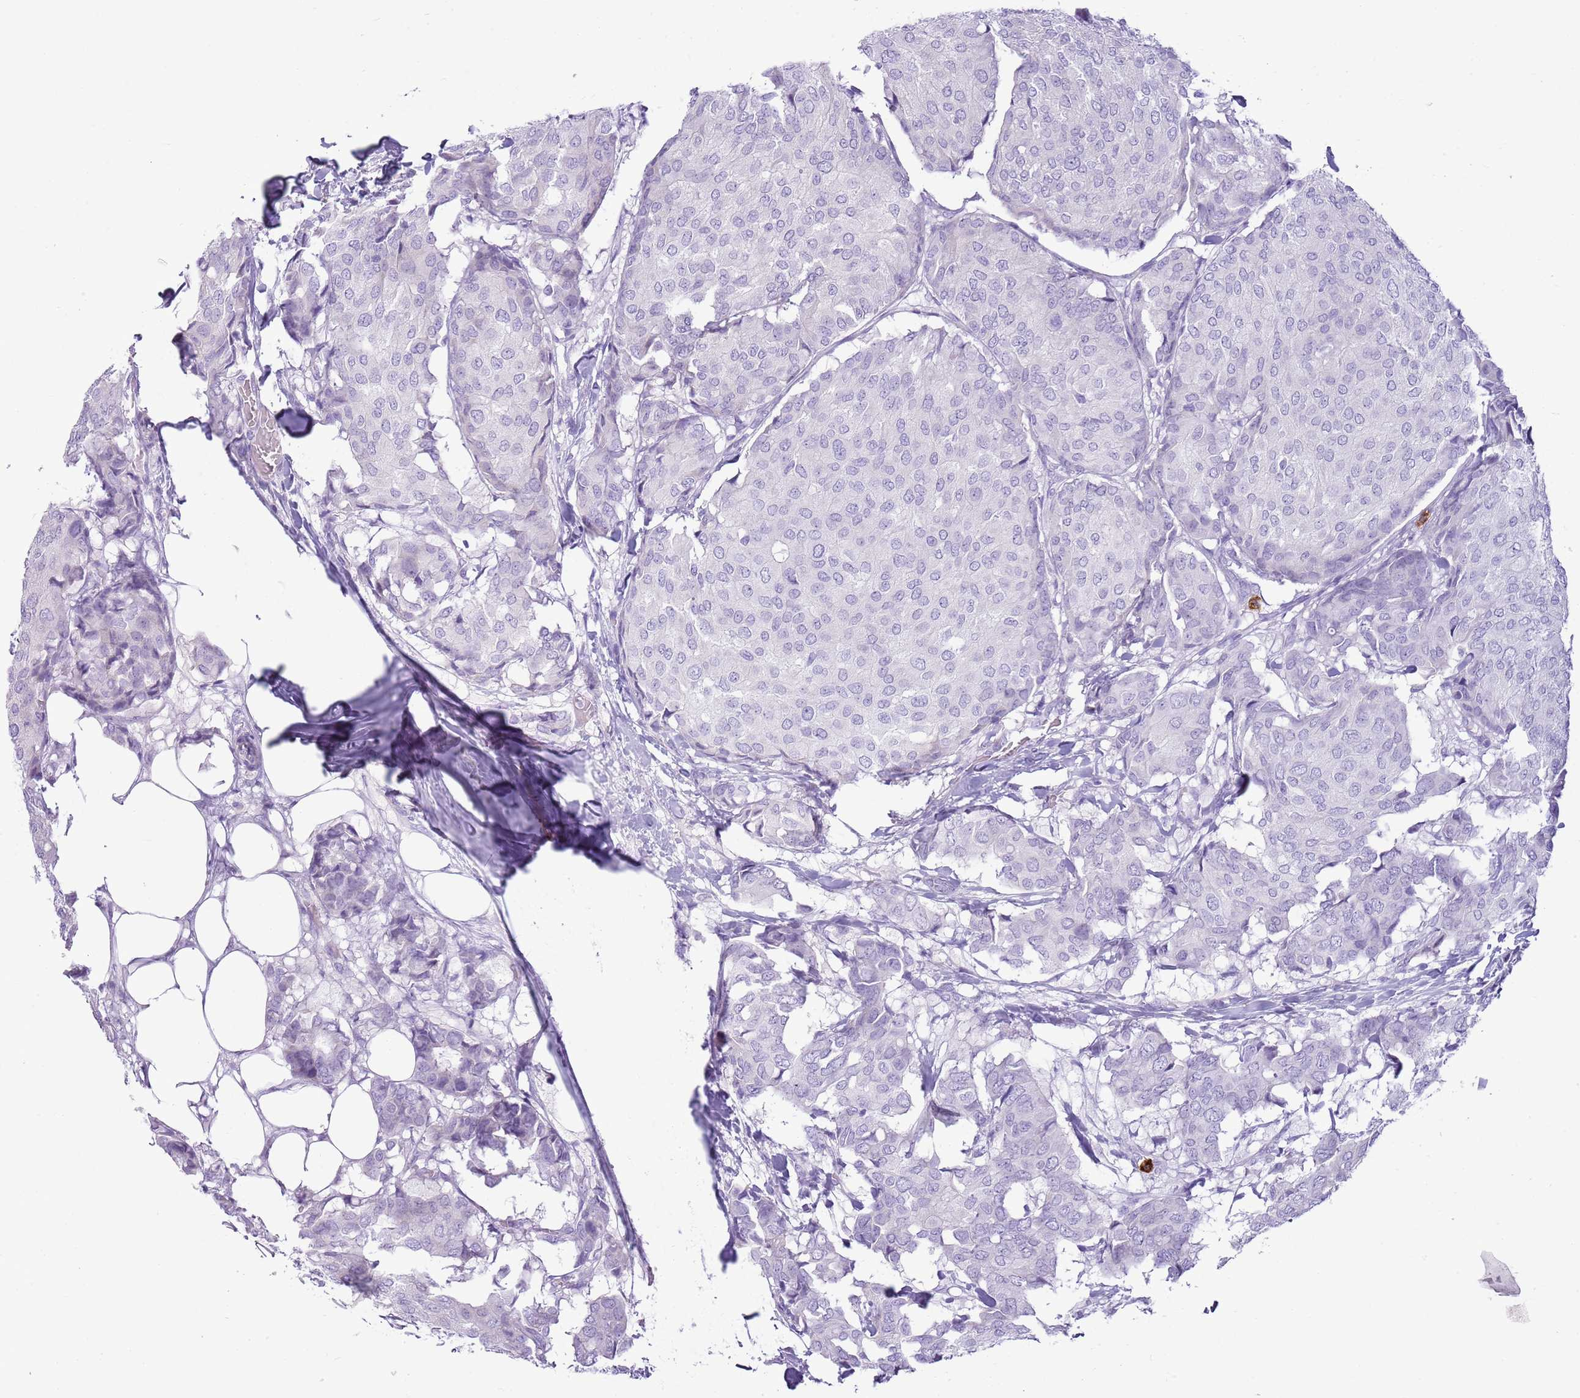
{"staining": {"intensity": "negative", "quantity": "none", "location": "none"}, "tissue": "breast cancer", "cell_type": "Tumor cells", "image_type": "cancer", "snomed": [{"axis": "morphology", "description": "Duct carcinoma"}, {"axis": "topography", "description": "Breast"}], "caption": "Tumor cells show no significant expression in breast cancer.", "gene": "CD177", "patient": {"sex": "female", "age": 75}}